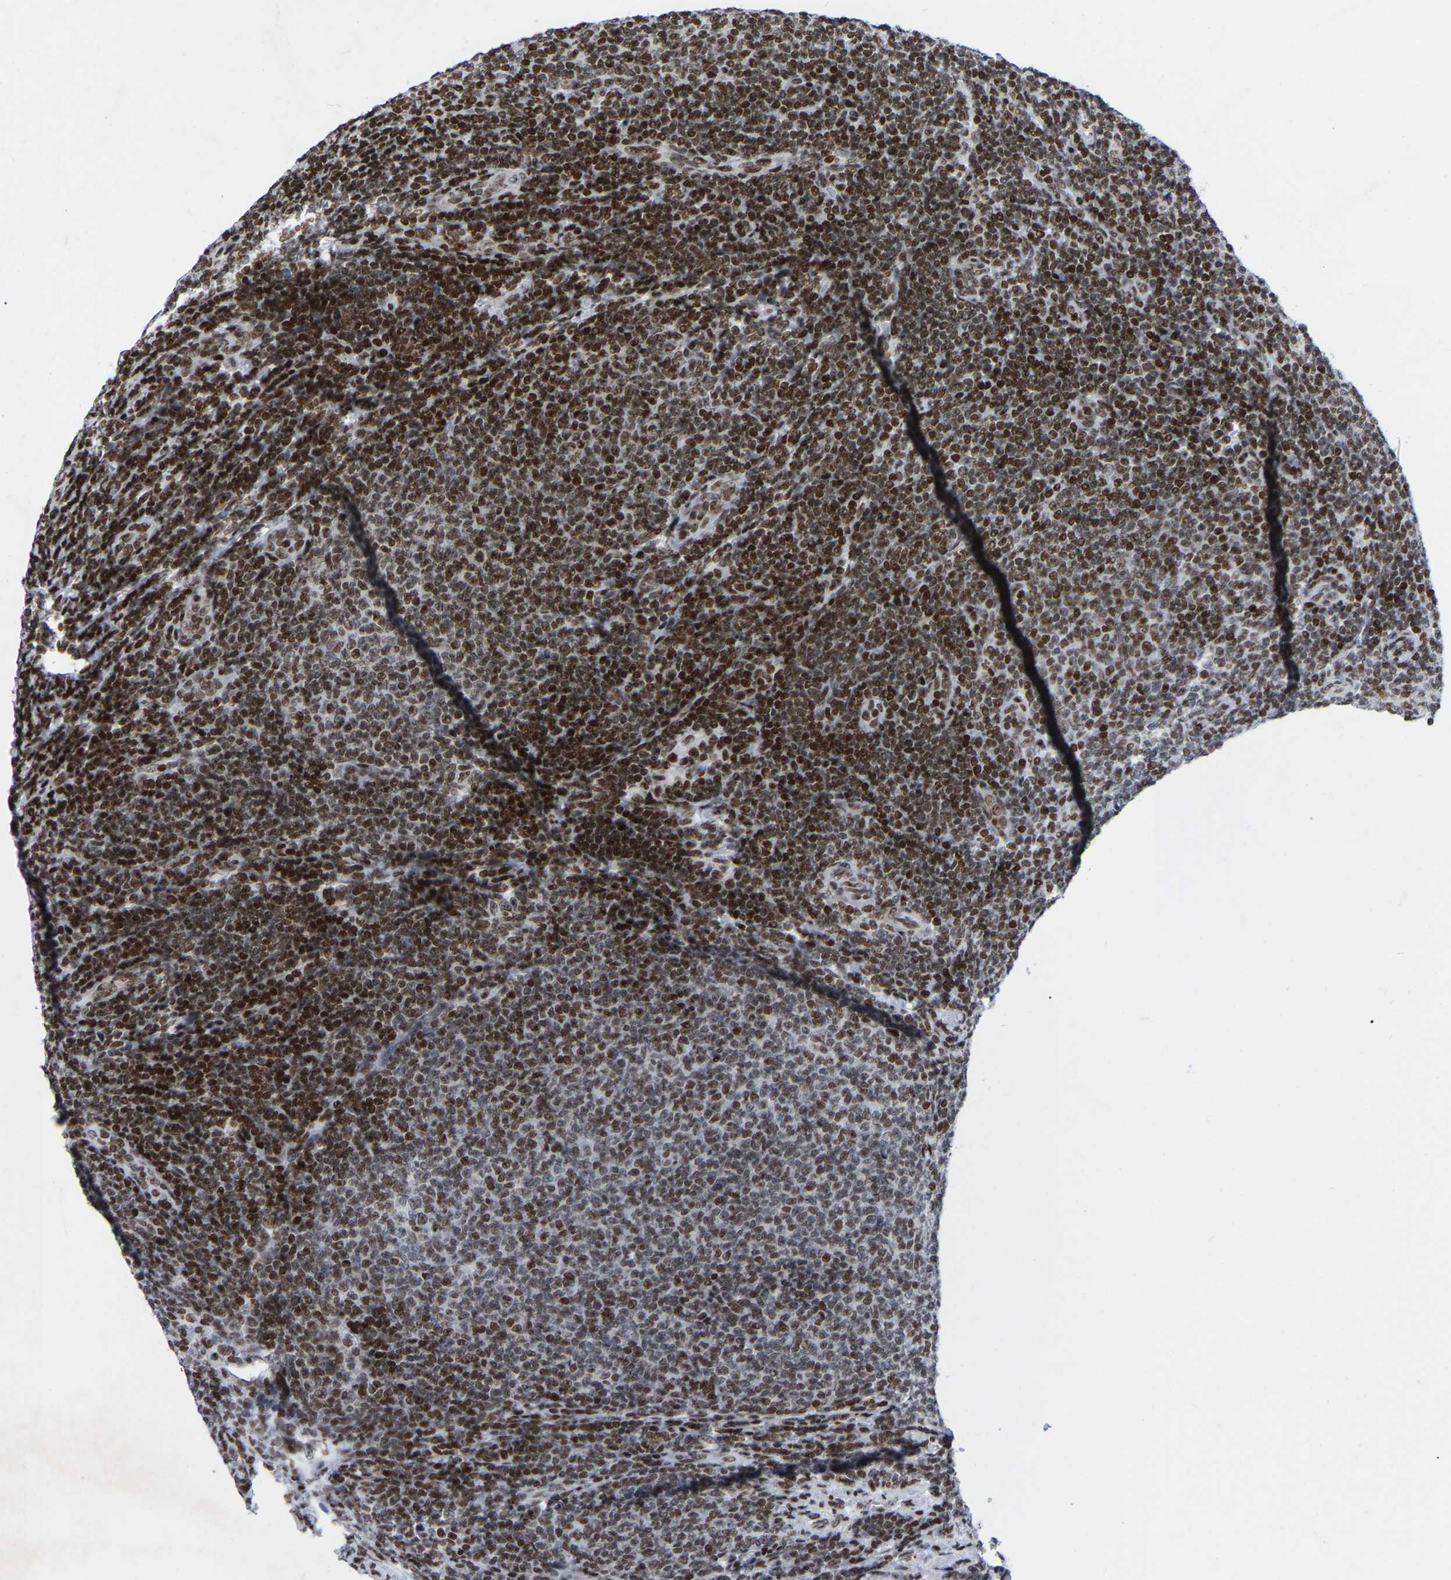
{"staining": {"intensity": "strong", "quantity": "25%-75%", "location": "nuclear"}, "tissue": "lymphoma", "cell_type": "Tumor cells", "image_type": "cancer", "snomed": [{"axis": "morphology", "description": "Malignant lymphoma, non-Hodgkin's type, Low grade"}, {"axis": "topography", "description": "Lymph node"}], "caption": "Lymphoma tissue reveals strong nuclear staining in about 25%-75% of tumor cells, visualized by immunohistochemistry.", "gene": "PRCC", "patient": {"sex": "male", "age": 66}}